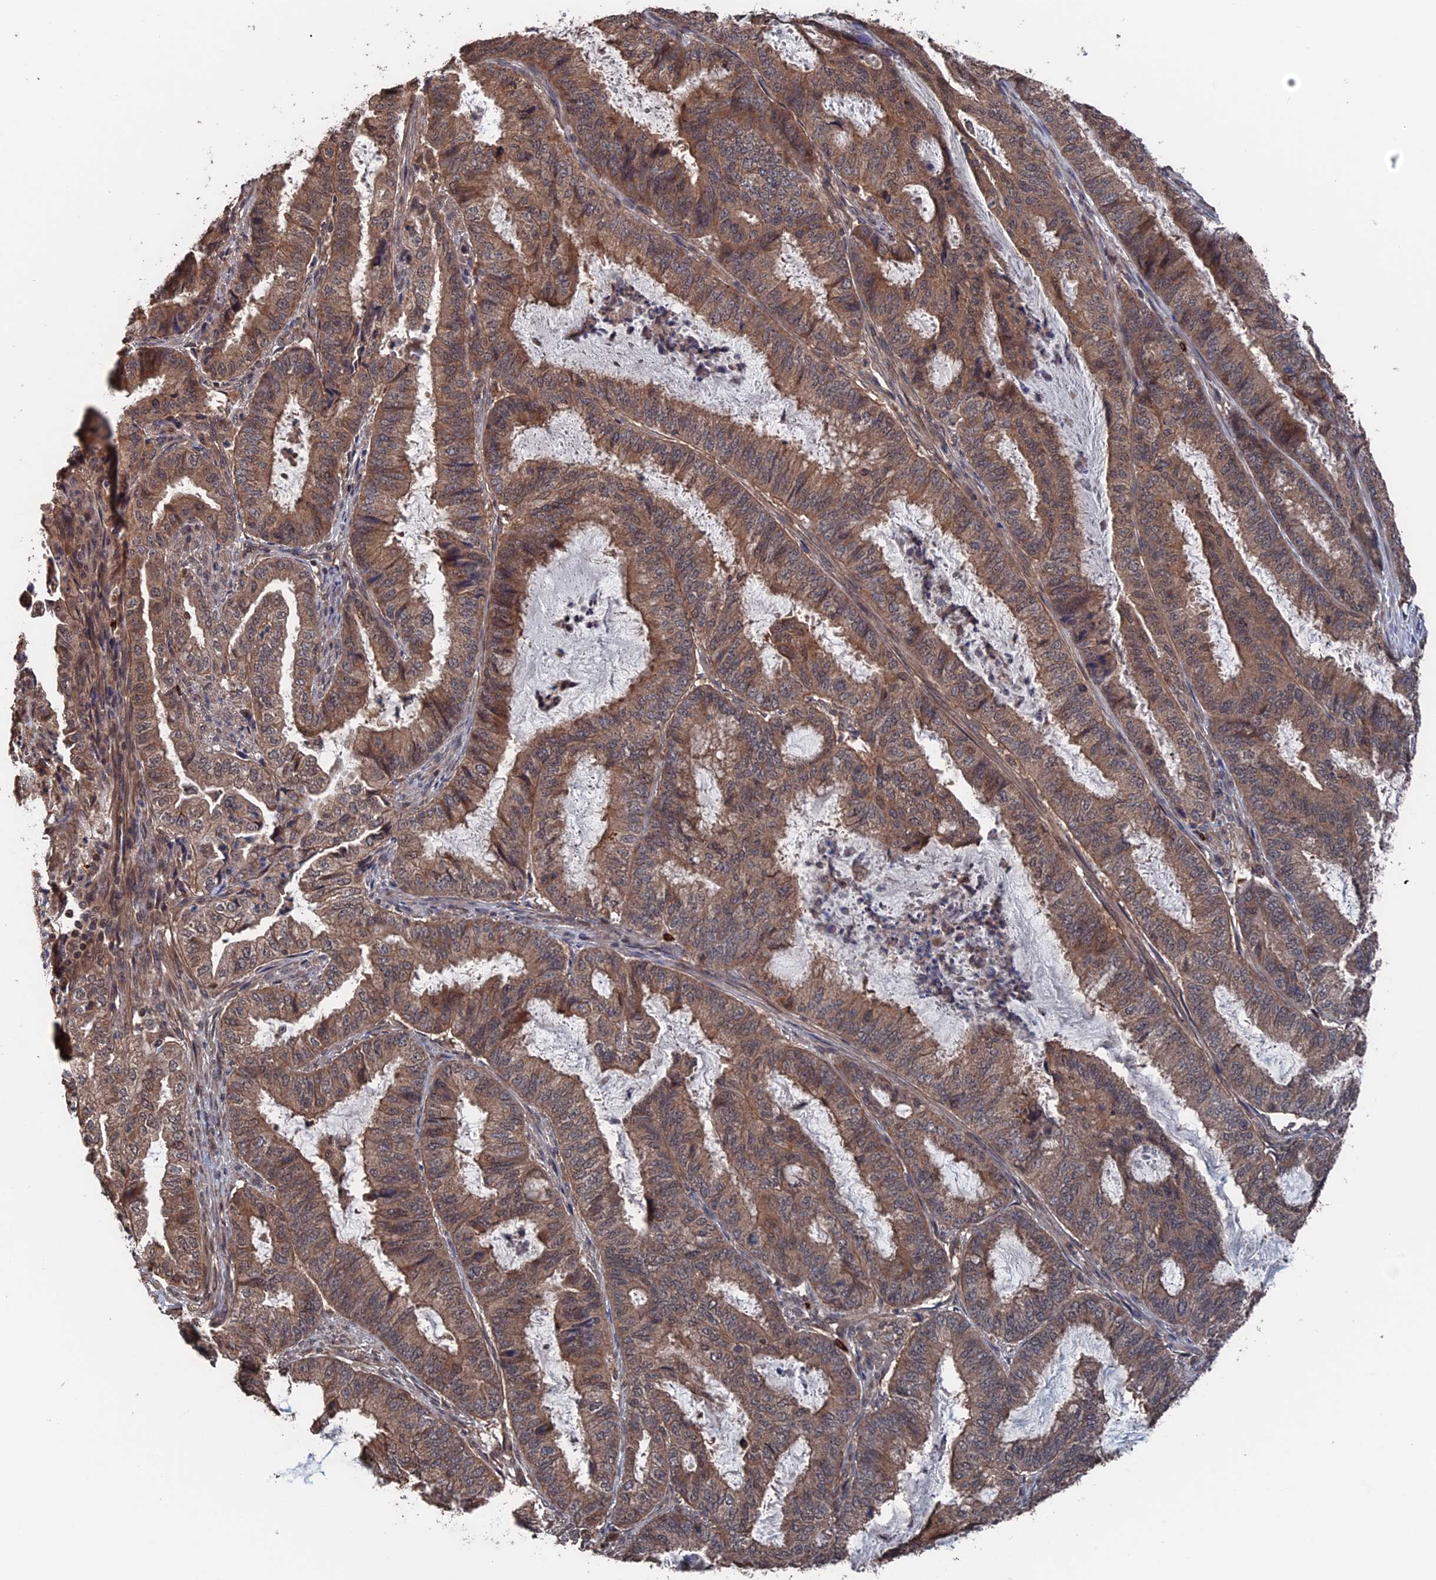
{"staining": {"intensity": "moderate", "quantity": "25%-75%", "location": "cytoplasmic/membranous"}, "tissue": "endometrial cancer", "cell_type": "Tumor cells", "image_type": "cancer", "snomed": [{"axis": "morphology", "description": "Adenocarcinoma, NOS"}, {"axis": "topography", "description": "Endometrium"}], "caption": "Immunohistochemistry (DAB (3,3'-diaminobenzidine)) staining of adenocarcinoma (endometrial) reveals moderate cytoplasmic/membranous protein staining in about 25%-75% of tumor cells.", "gene": "PDE12", "patient": {"sex": "female", "age": 51}}